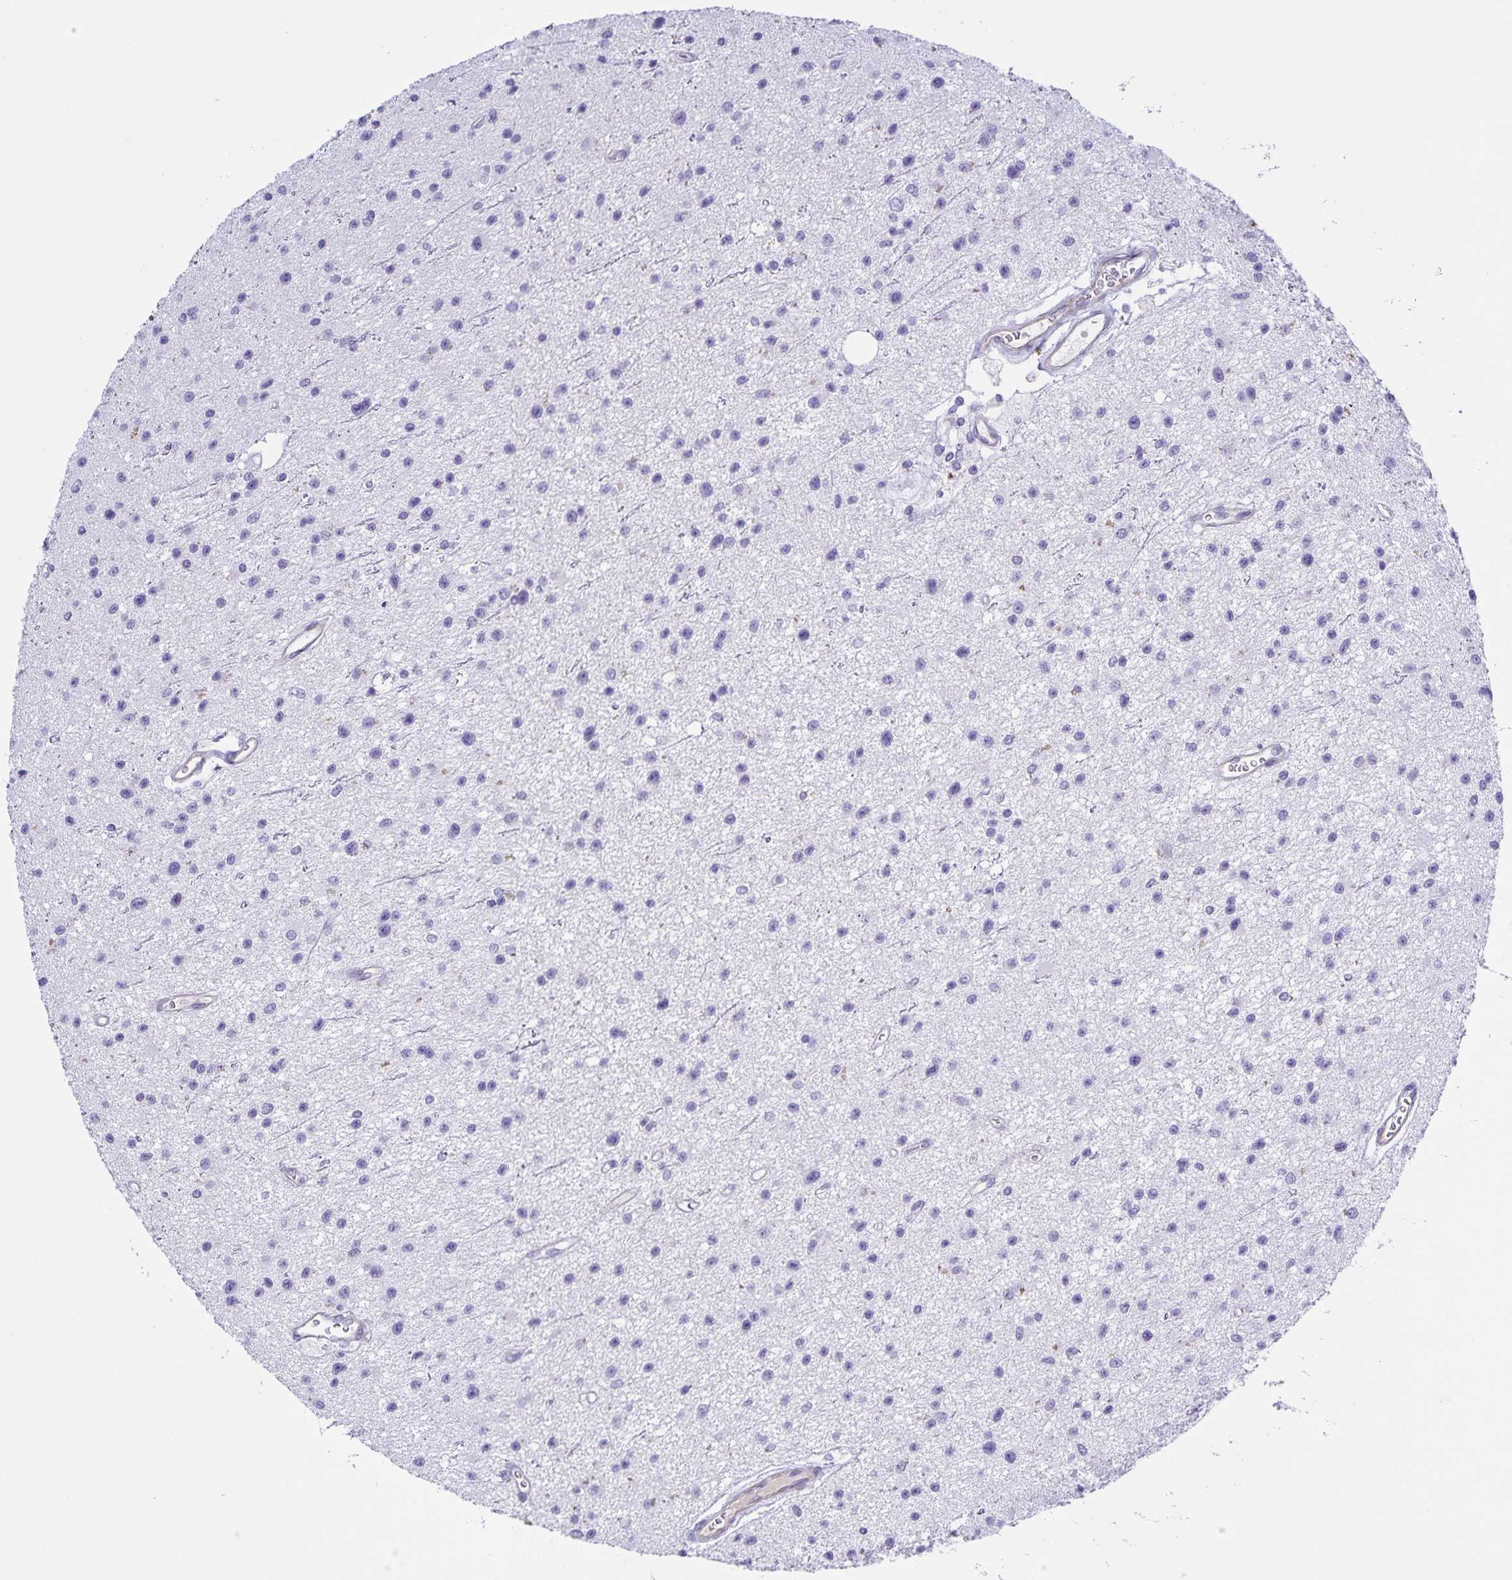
{"staining": {"intensity": "negative", "quantity": "none", "location": "none"}, "tissue": "glioma", "cell_type": "Tumor cells", "image_type": "cancer", "snomed": [{"axis": "morphology", "description": "Glioma, malignant, Low grade"}, {"axis": "topography", "description": "Brain"}], "caption": "Immunohistochemistry micrograph of neoplastic tissue: glioma stained with DAB (3,3'-diaminobenzidine) displays no significant protein staining in tumor cells. (DAB (3,3'-diaminobenzidine) immunohistochemistry (IHC), high magnification).", "gene": "UBQLN3", "patient": {"sex": "male", "age": 43}}